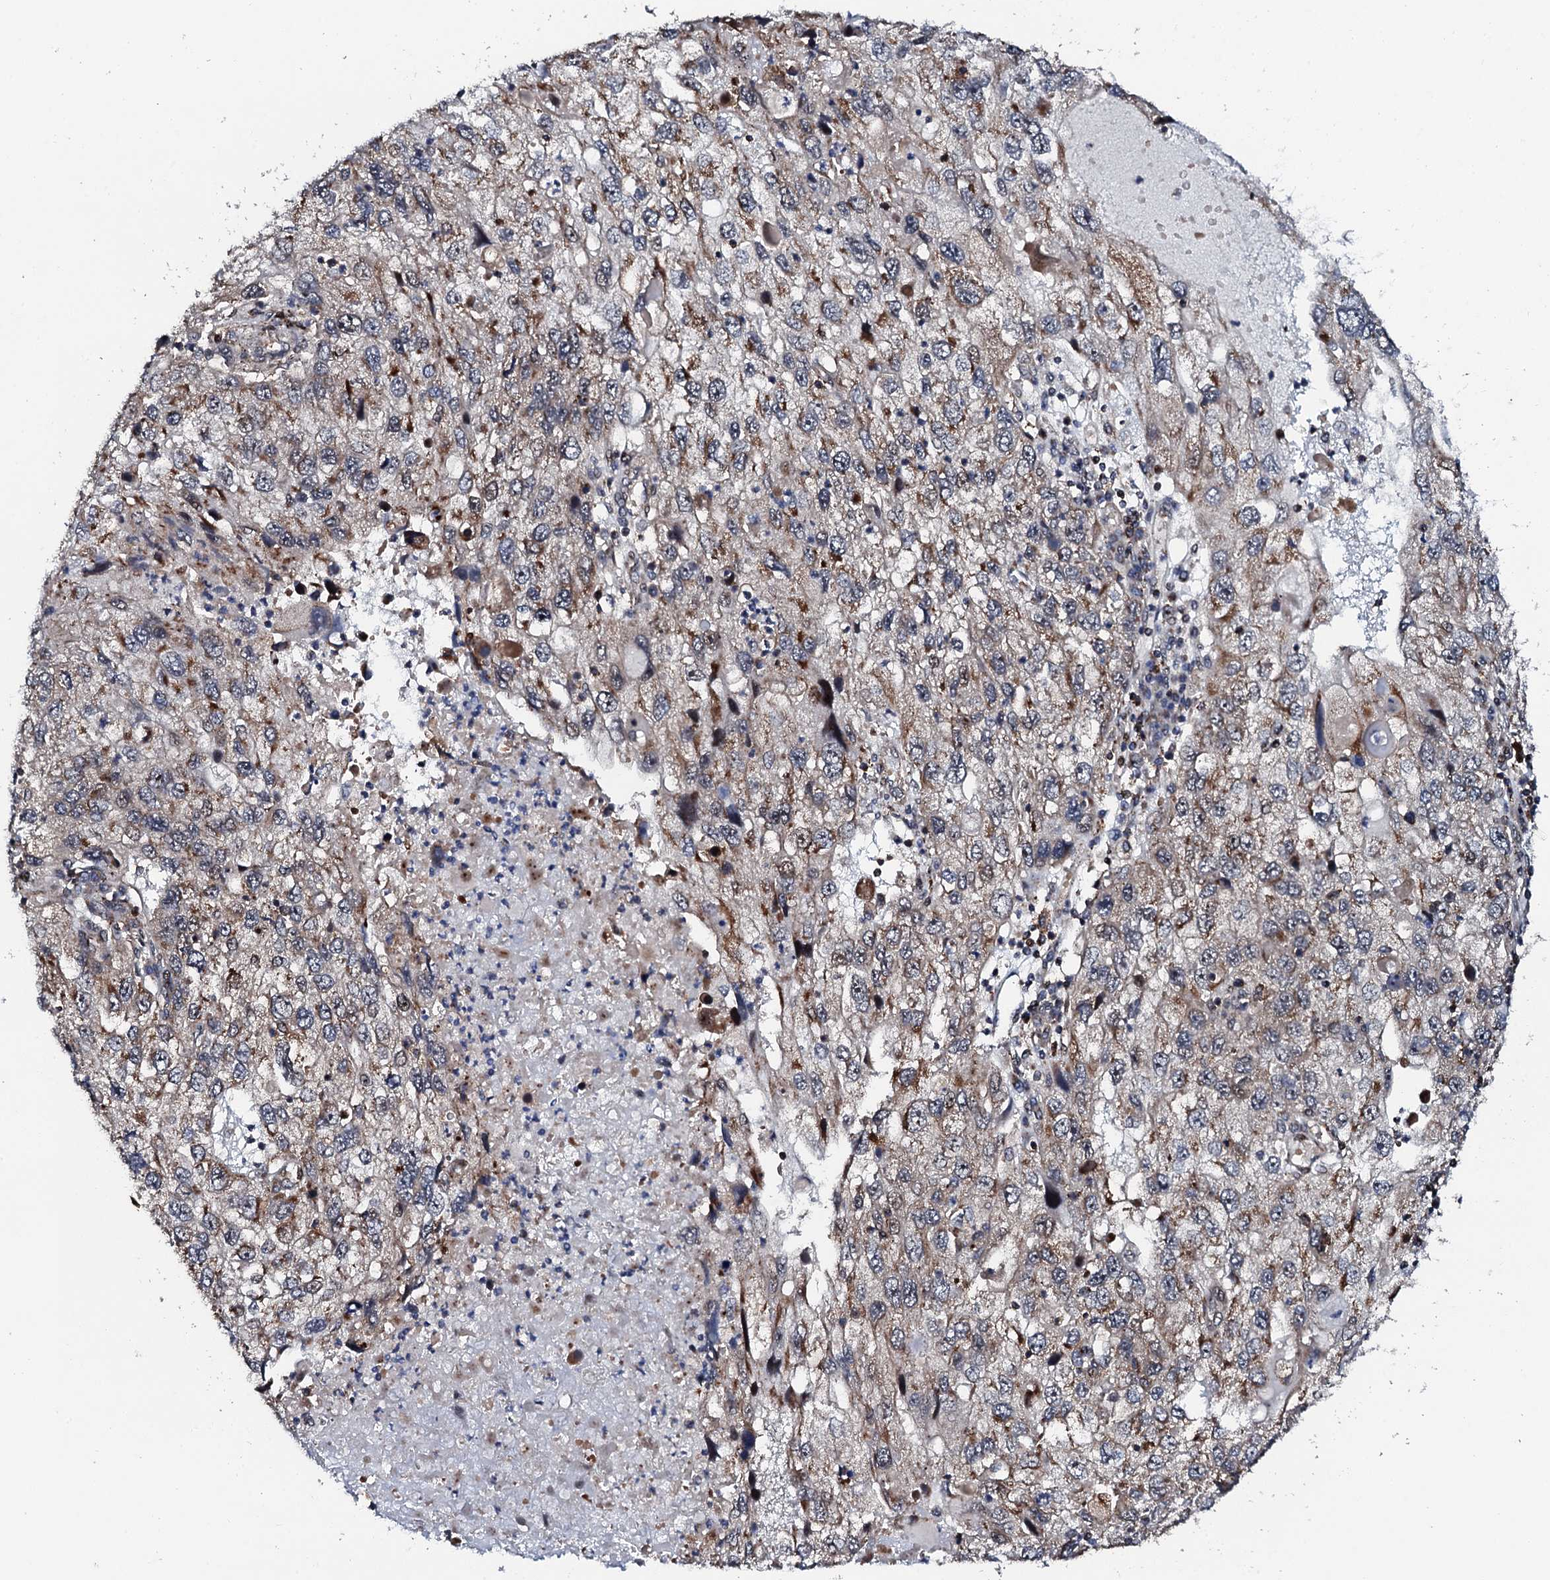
{"staining": {"intensity": "moderate", "quantity": ">75%", "location": "cytoplasmic/membranous"}, "tissue": "endometrial cancer", "cell_type": "Tumor cells", "image_type": "cancer", "snomed": [{"axis": "morphology", "description": "Adenocarcinoma, NOS"}, {"axis": "topography", "description": "Endometrium"}], "caption": "Protein staining exhibits moderate cytoplasmic/membranous staining in about >75% of tumor cells in adenocarcinoma (endometrial).", "gene": "GTPBP4", "patient": {"sex": "female", "age": 49}}